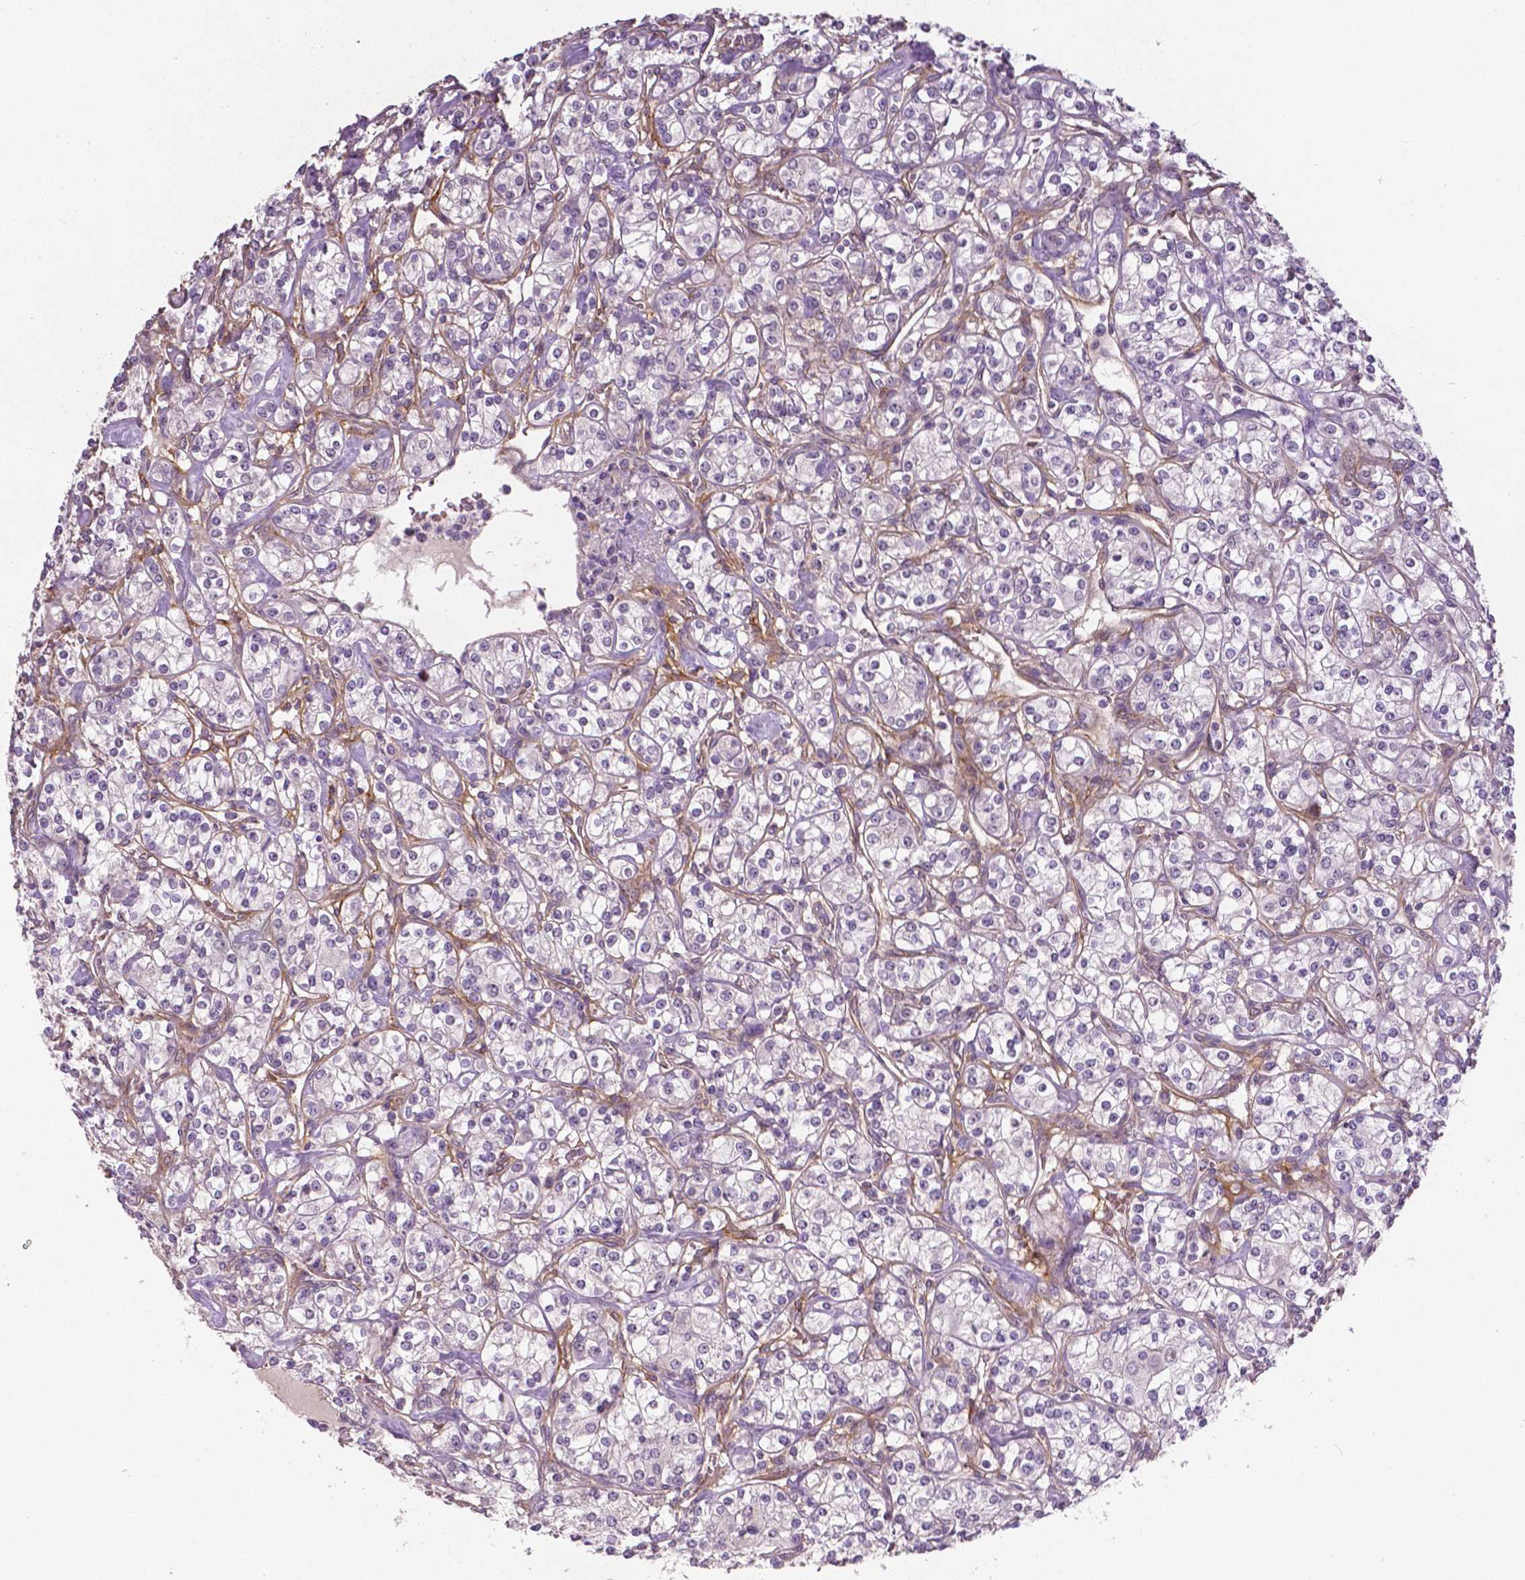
{"staining": {"intensity": "negative", "quantity": "none", "location": "none"}, "tissue": "renal cancer", "cell_type": "Tumor cells", "image_type": "cancer", "snomed": [{"axis": "morphology", "description": "Adenocarcinoma, NOS"}, {"axis": "topography", "description": "Kidney"}], "caption": "Tumor cells are negative for protein expression in human renal adenocarcinoma.", "gene": "FLT1", "patient": {"sex": "male", "age": 77}}